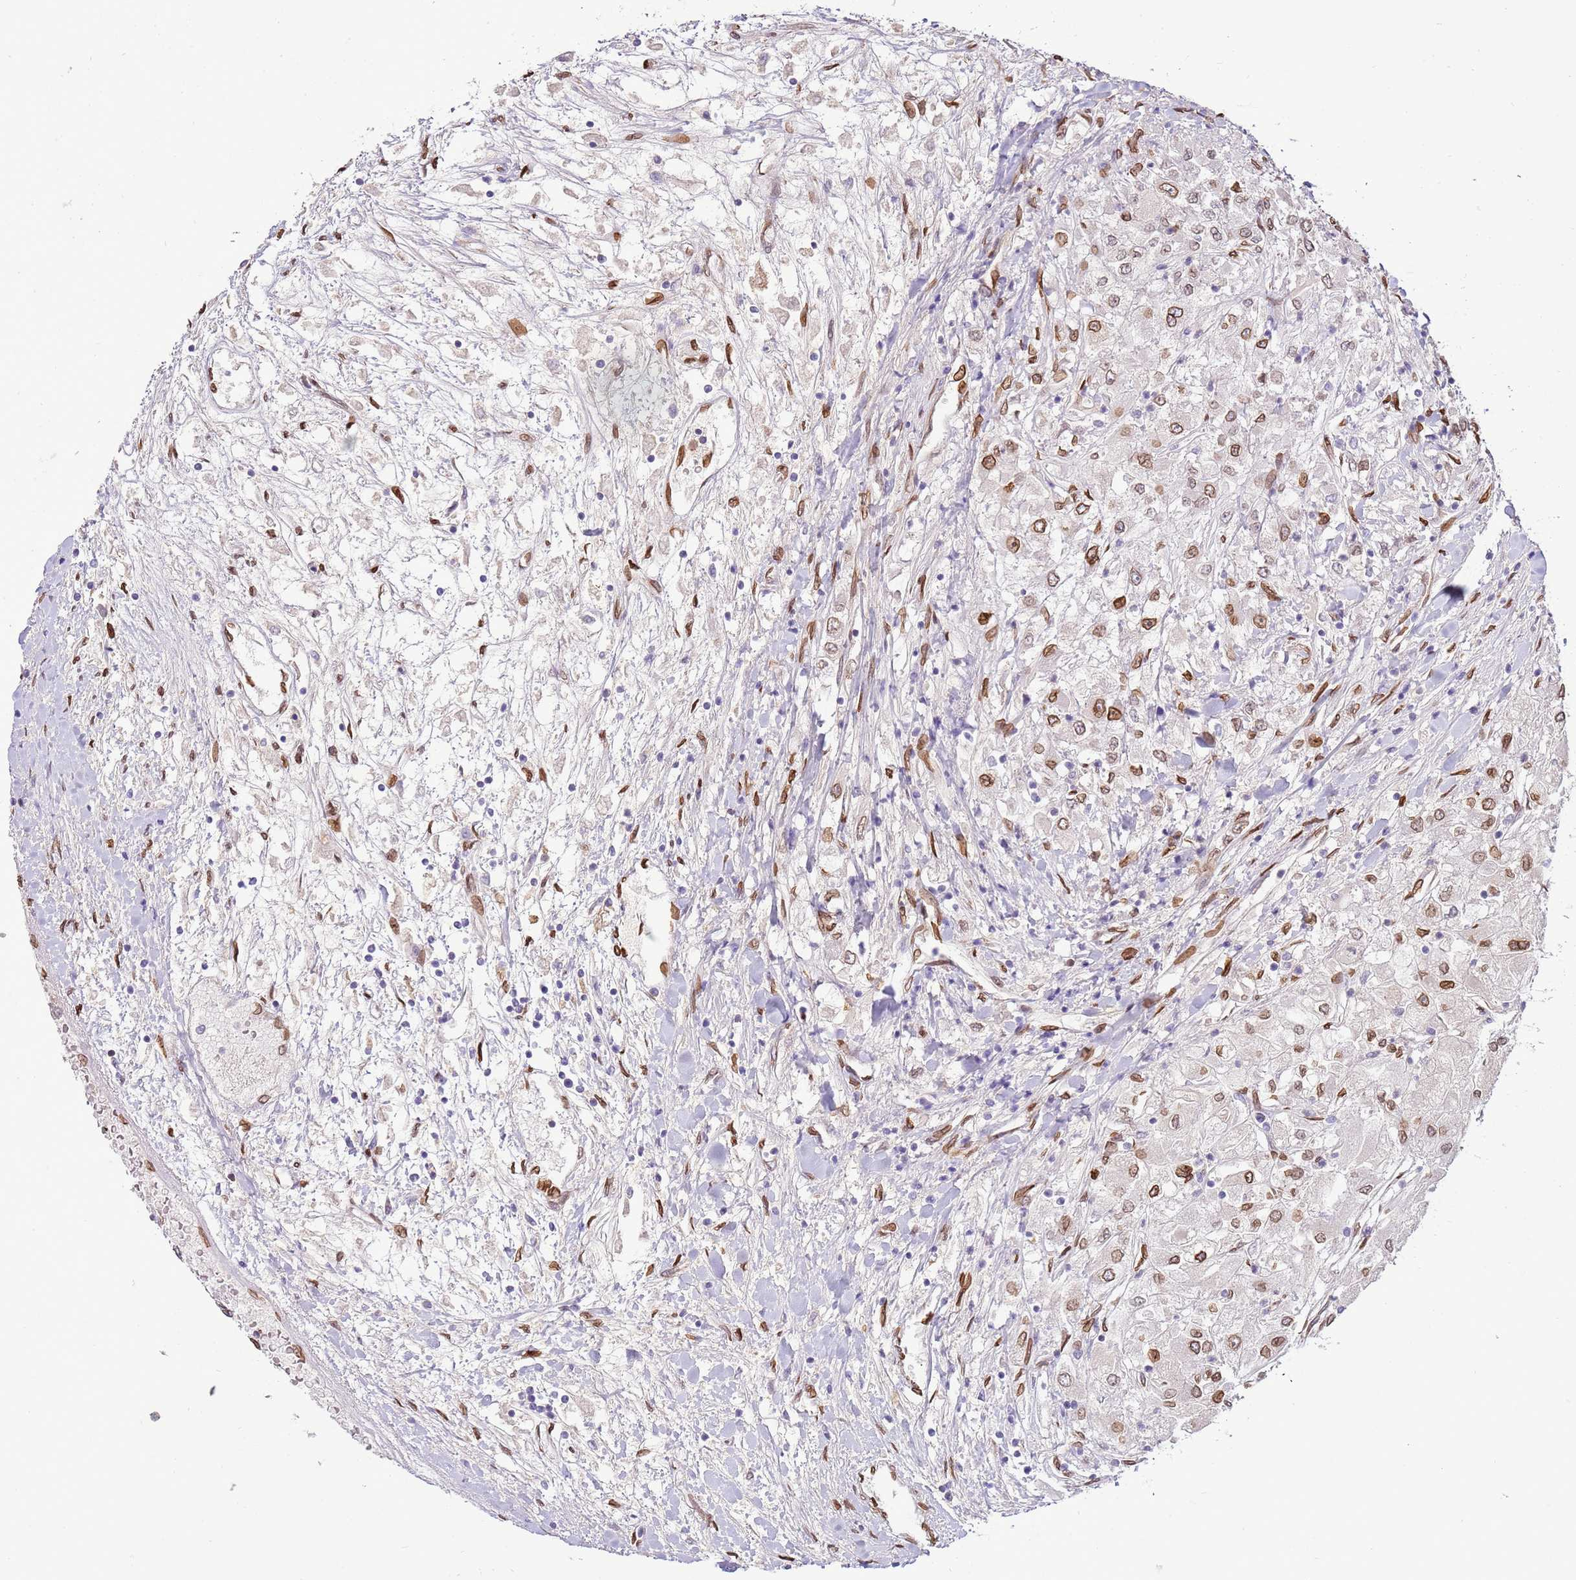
{"staining": {"intensity": "moderate", "quantity": ">75%", "location": "cytoplasmic/membranous,nuclear"}, "tissue": "renal cancer", "cell_type": "Tumor cells", "image_type": "cancer", "snomed": [{"axis": "morphology", "description": "Adenocarcinoma, NOS"}, {"axis": "topography", "description": "Kidney"}], "caption": "Immunohistochemical staining of adenocarcinoma (renal) exhibits moderate cytoplasmic/membranous and nuclear protein staining in approximately >75% of tumor cells.", "gene": "TMEM47", "patient": {"sex": "male", "age": 80}}